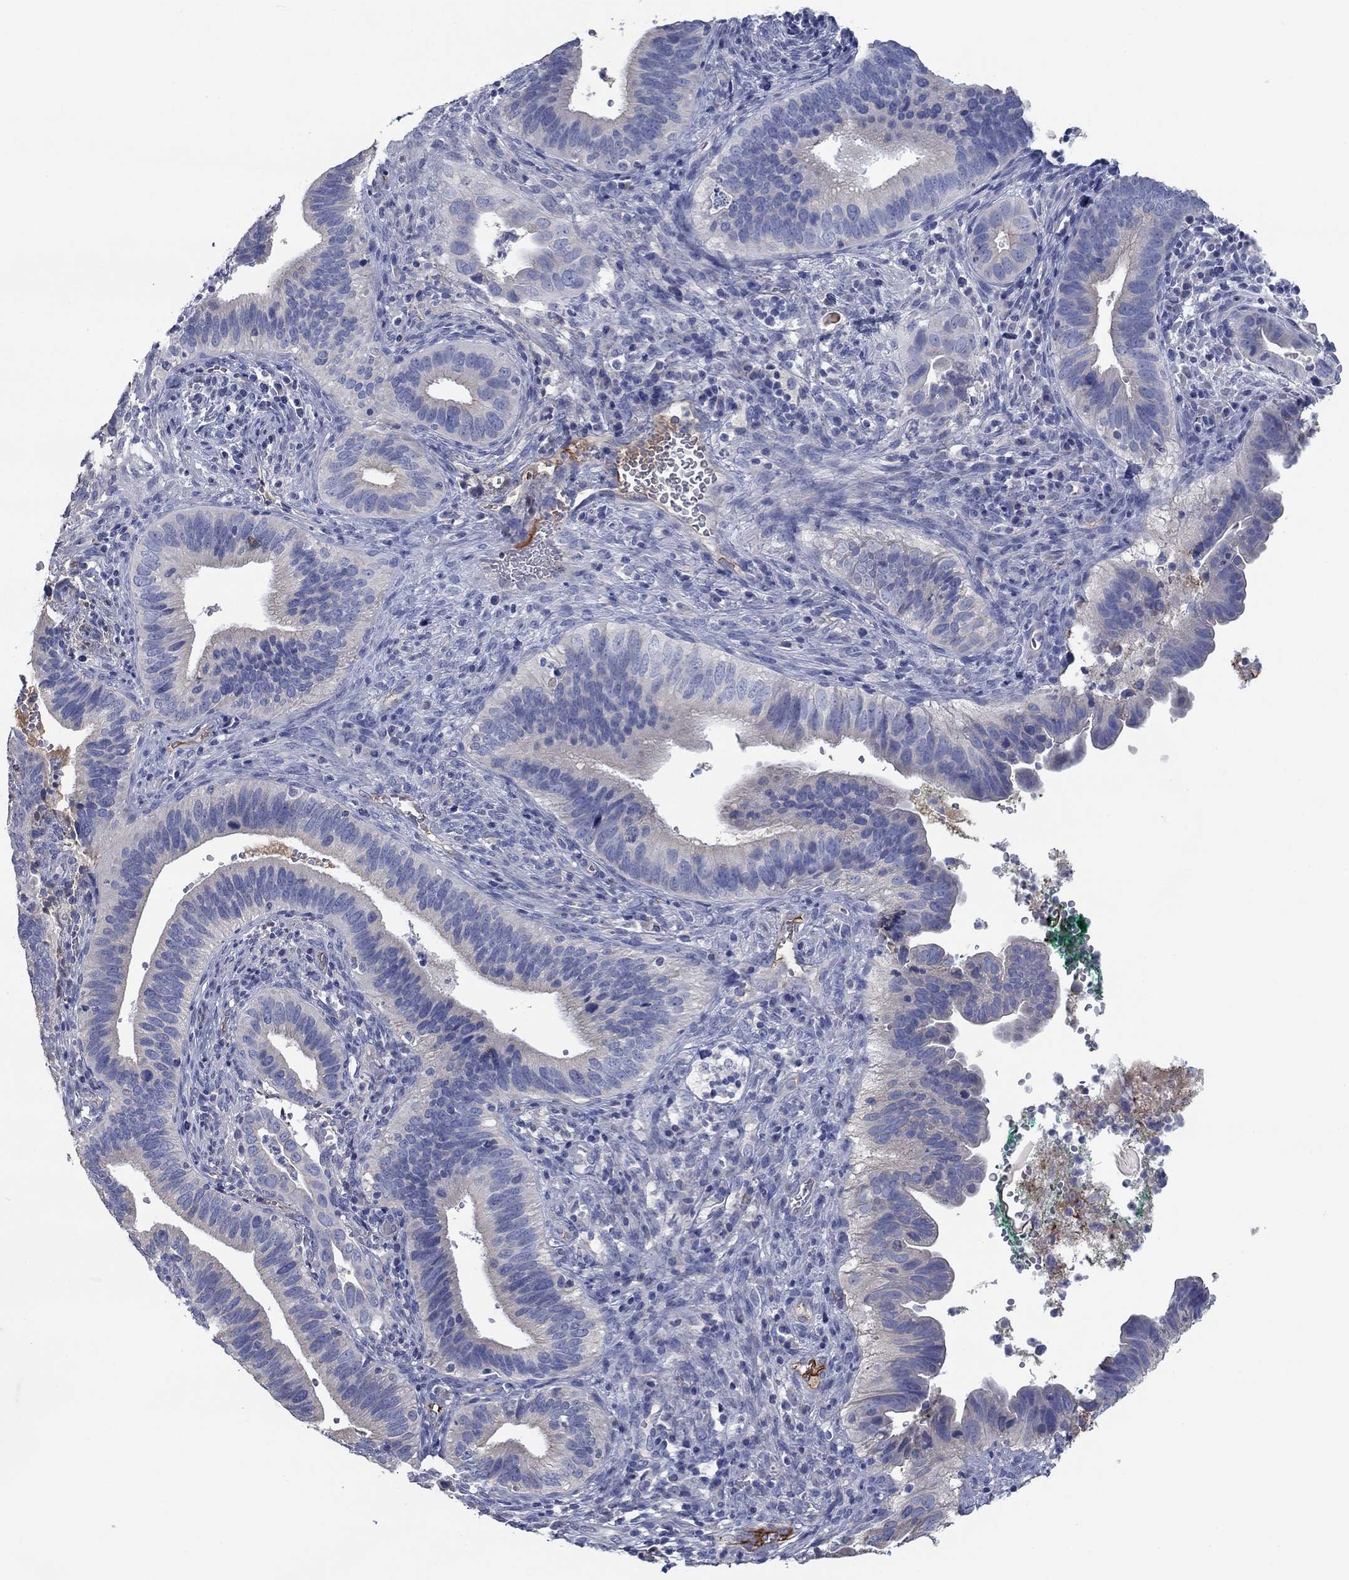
{"staining": {"intensity": "negative", "quantity": "none", "location": "none"}, "tissue": "cervical cancer", "cell_type": "Tumor cells", "image_type": "cancer", "snomed": [{"axis": "morphology", "description": "Adenocarcinoma, NOS"}, {"axis": "topography", "description": "Cervix"}], "caption": "The photomicrograph demonstrates no staining of tumor cells in cervical cancer (adenocarcinoma).", "gene": "APOC3", "patient": {"sex": "female", "age": 42}}